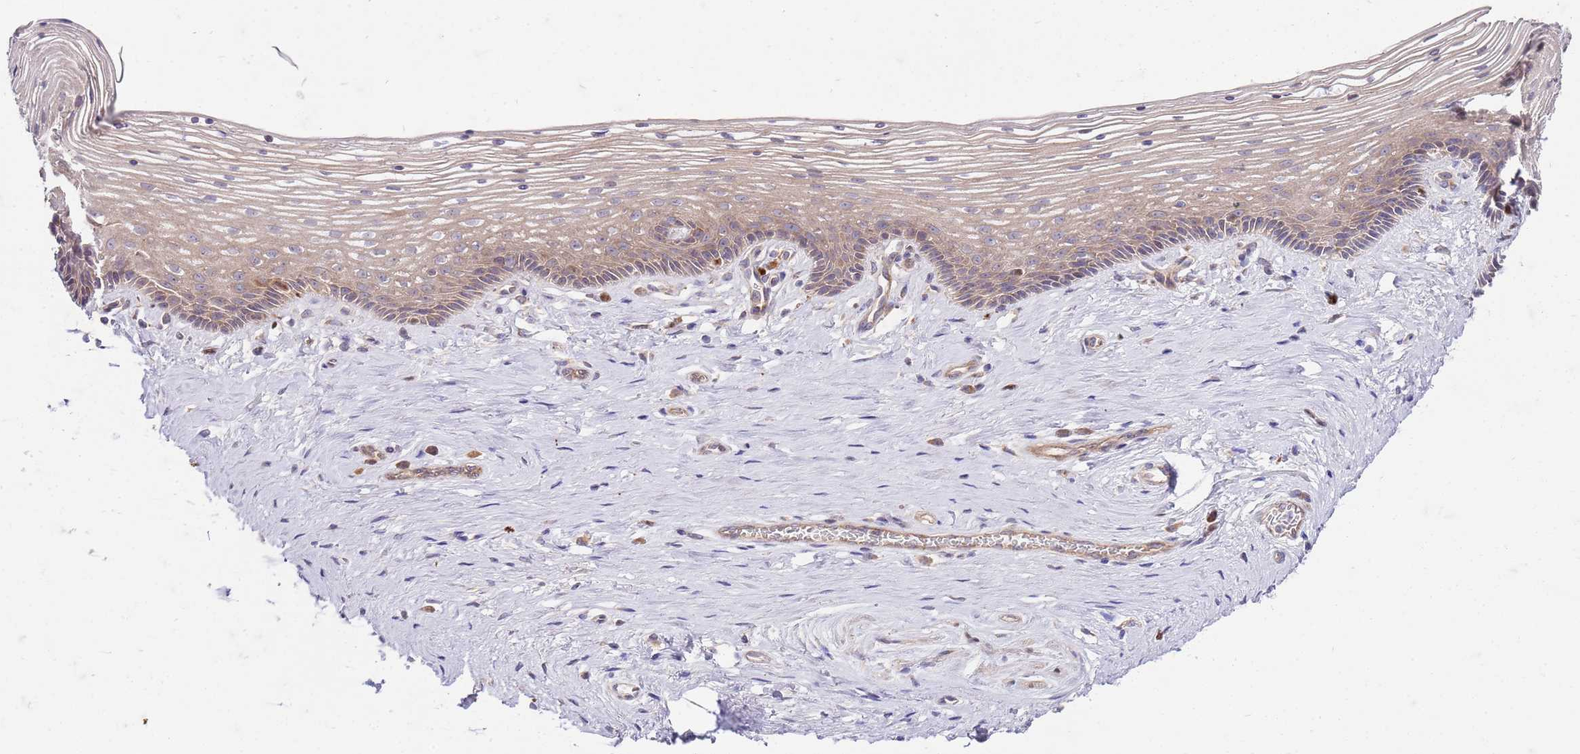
{"staining": {"intensity": "weak", "quantity": "25%-75%", "location": "cytoplasmic/membranous"}, "tissue": "vagina", "cell_type": "Squamous epithelial cells", "image_type": "normal", "snomed": [{"axis": "morphology", "description": "Normal tissue, NOS"}, {"axis": "topography", "description": "Vagina"}], "caption": "Immunohistochemical staining of benign human vagina demonstrates weak cytoplasmic/membranous protein positivity in approximately 25%-75% of squamous epithelial cells.", "gene": "OSBP", "patient": {"sex": "female", "age": 46}}